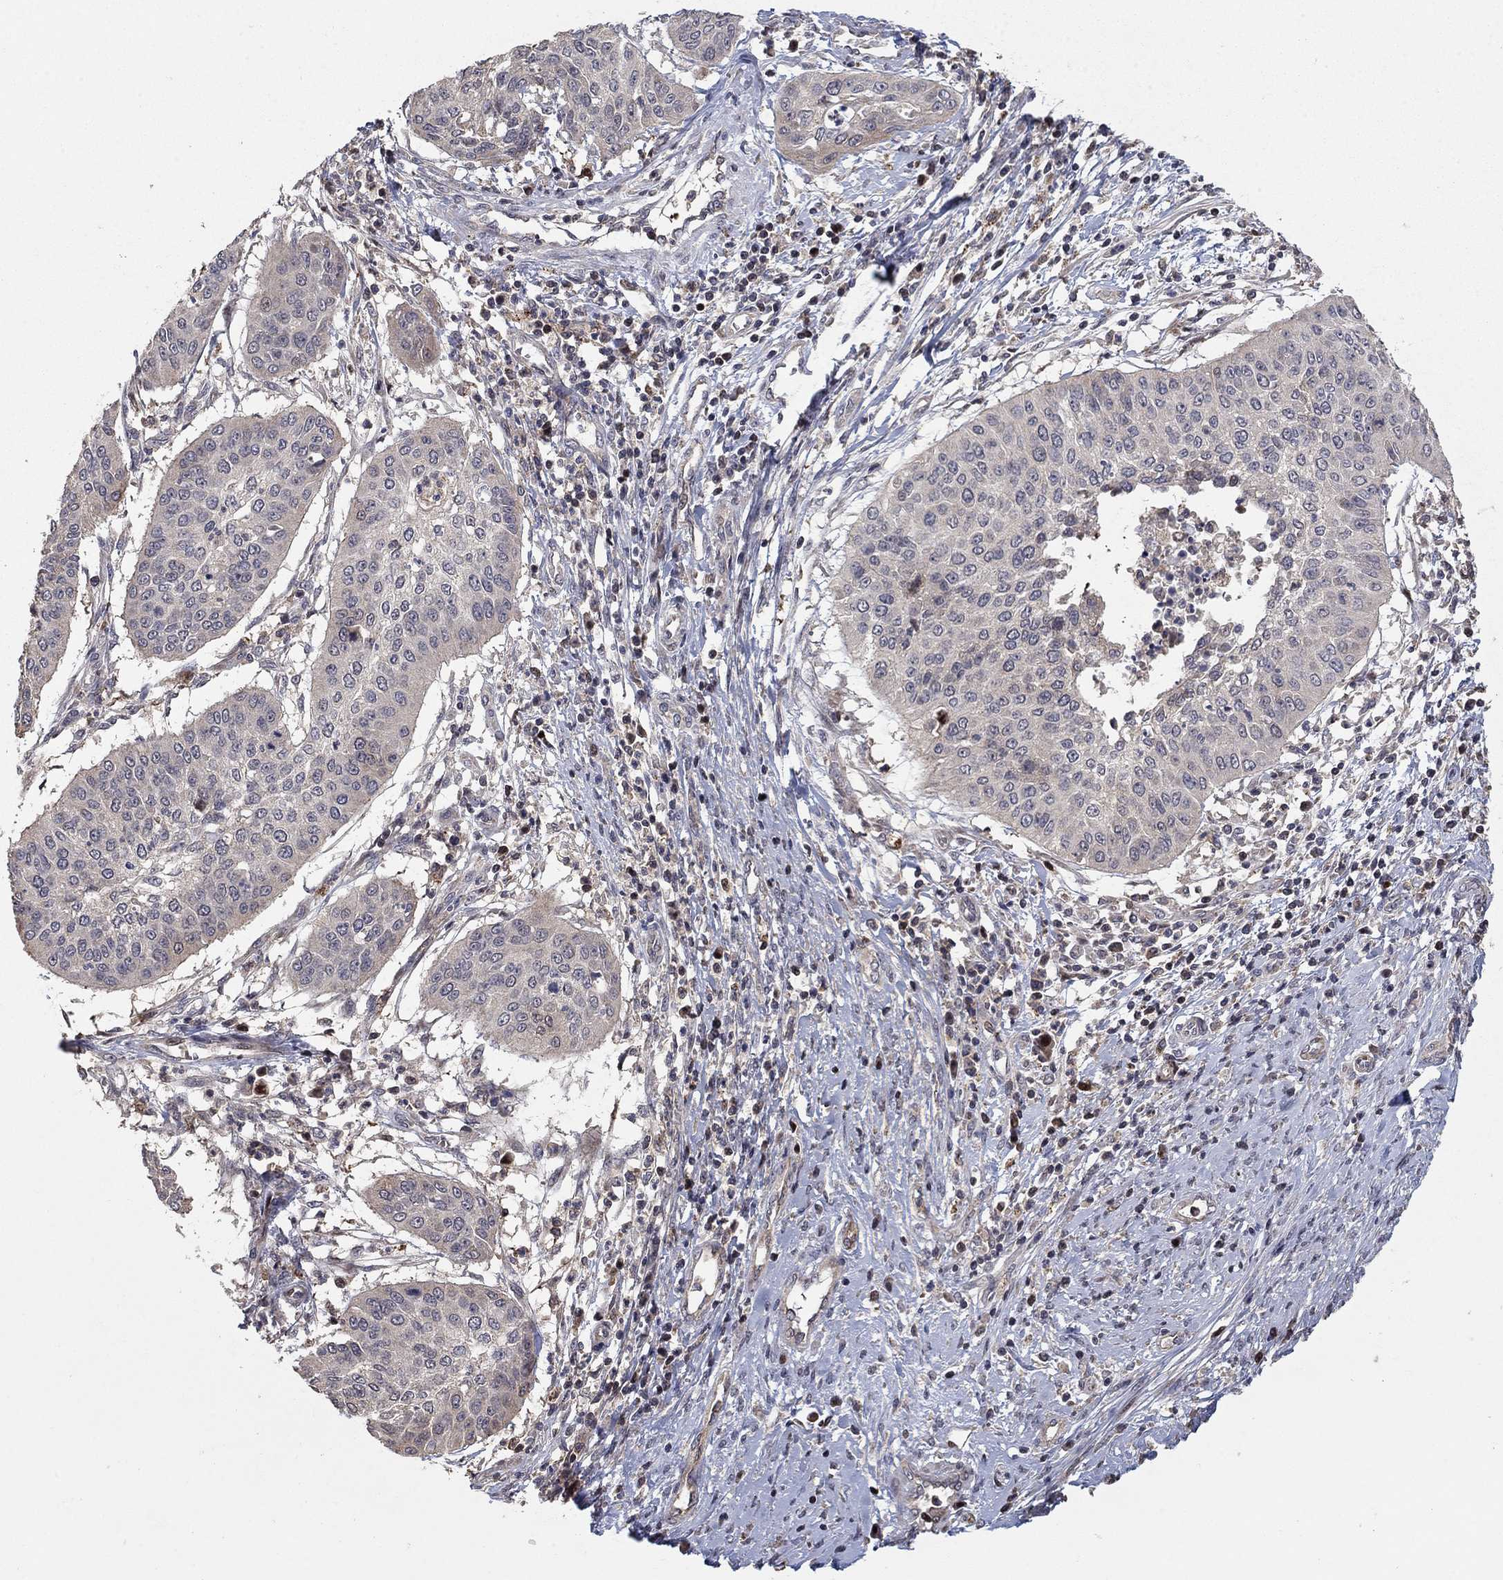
{"staining": {"intensity": "negative", "quantity": "none", "location": "none"}, "tissue": "cervical cancer", "cell_type": "Tumor cells", "image_type": "cancer", "snomed": [{"axis": "morphology", "description": "Normal tissue, NOS"}, {"axis": "morphology", "description": "Squamous cell carcinoma, NOS"}, {"axis": "topography", "description": "Cervix"}], "caption": "High power microscopy image of an immunohistochemistry (IHC) image of cervical cancer, revealing no significant staining in tumor cells. (DAB immunohistochemistry (IHC), high magnification).", "gene": "LPCAT4", "patient": {"sex": "female", "age": 39}}